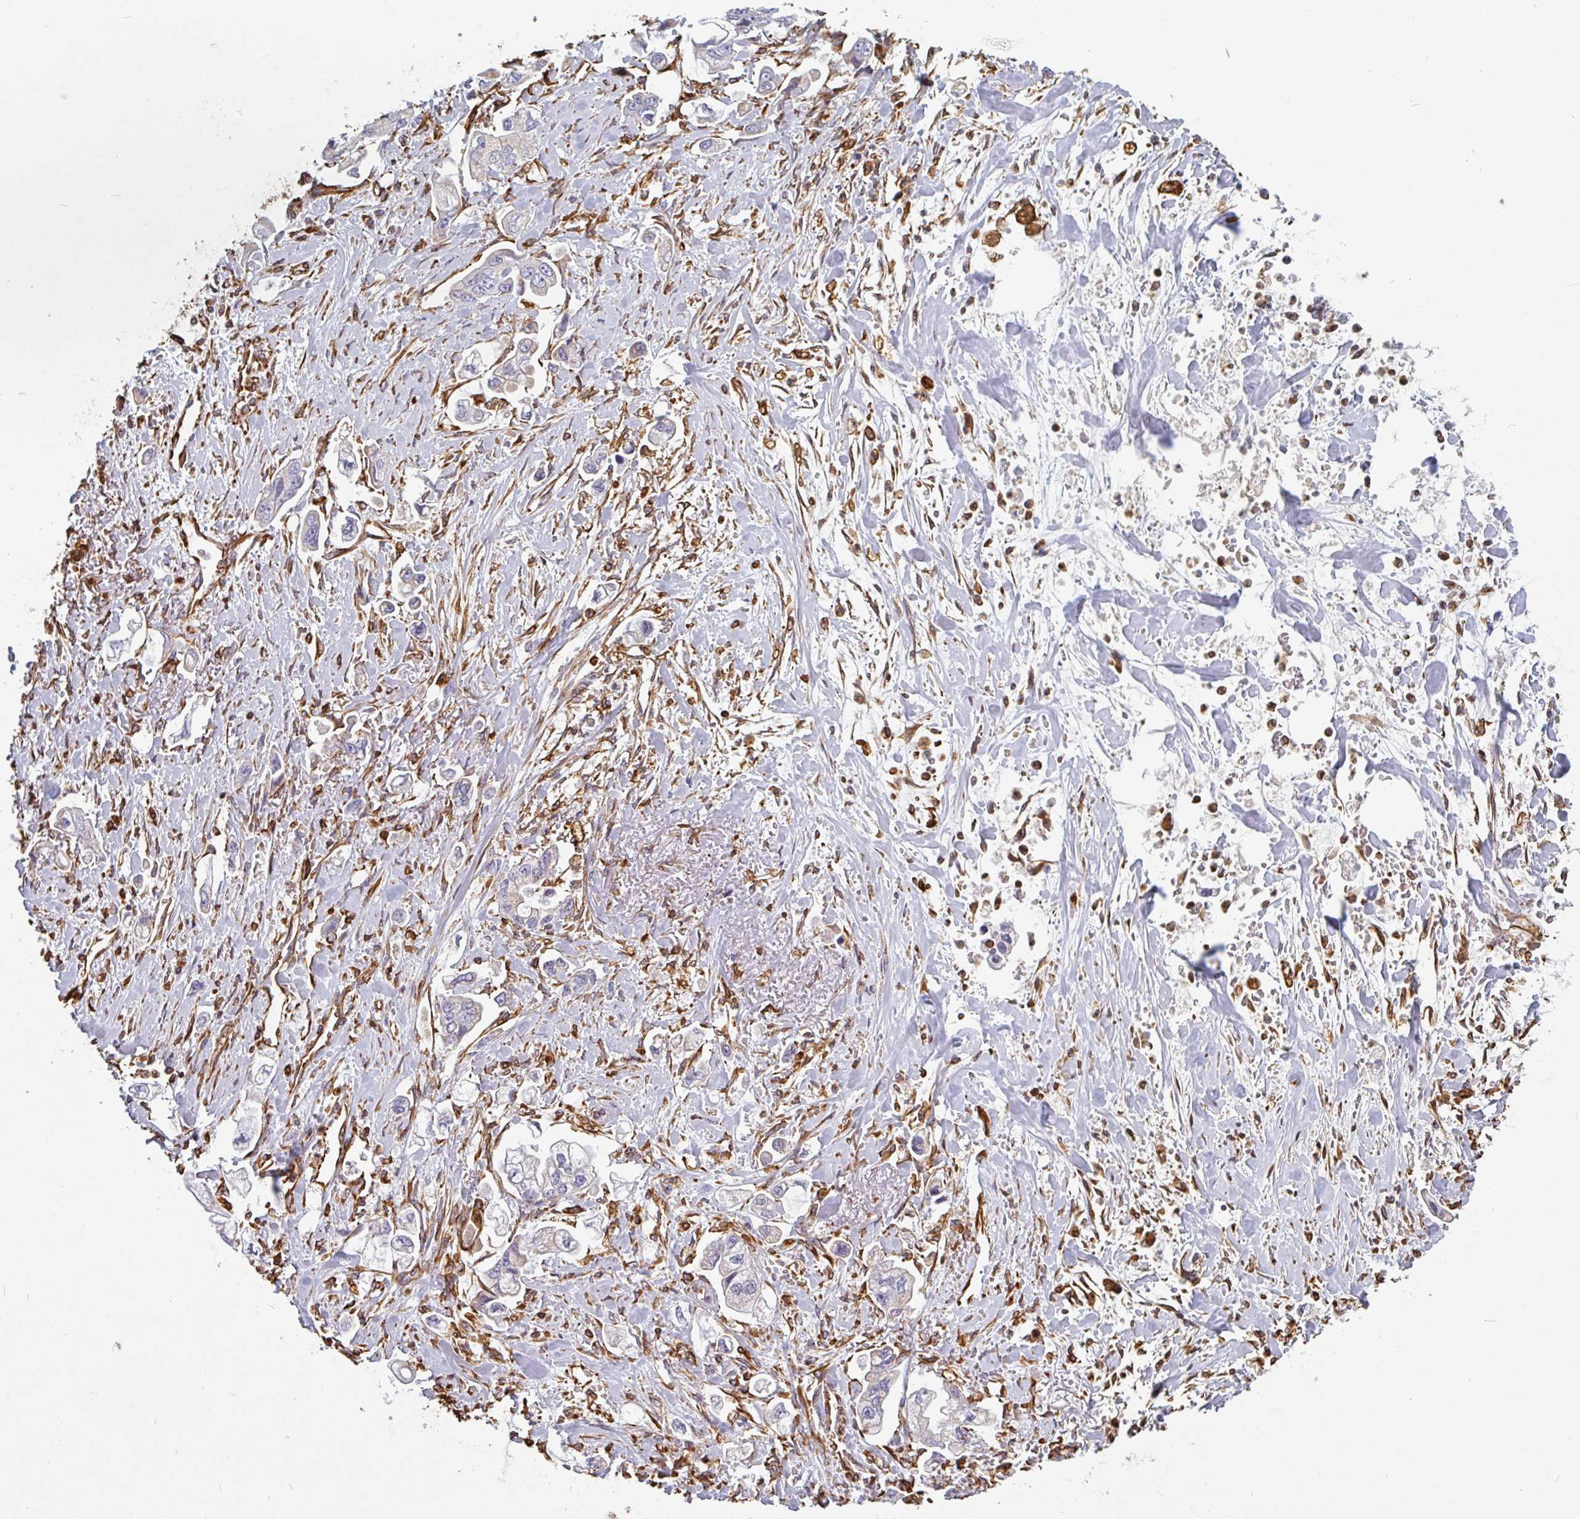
{"staining": {"intensity": "negative", "quantity": "none", "location": "none"}, "tissue": "stomach cancer", "cell_type": "Tumor cells", "image_type": "cancer", "snomed": [{"axis": "morphology", "description": "Adenocarcinoma, NOS"}, {"axis": "topography", "description": "Stomach"}], "caption": "High power microscopy histopathology image of an immunohistochemistry histopathology image of stomach cancer (adenocarcinoma), revealing no significant staining in tumor cells. (DAB IHC, high magnification).", "gene": "PPFIA1", "patient": {"sex": "male", "age": 62}}